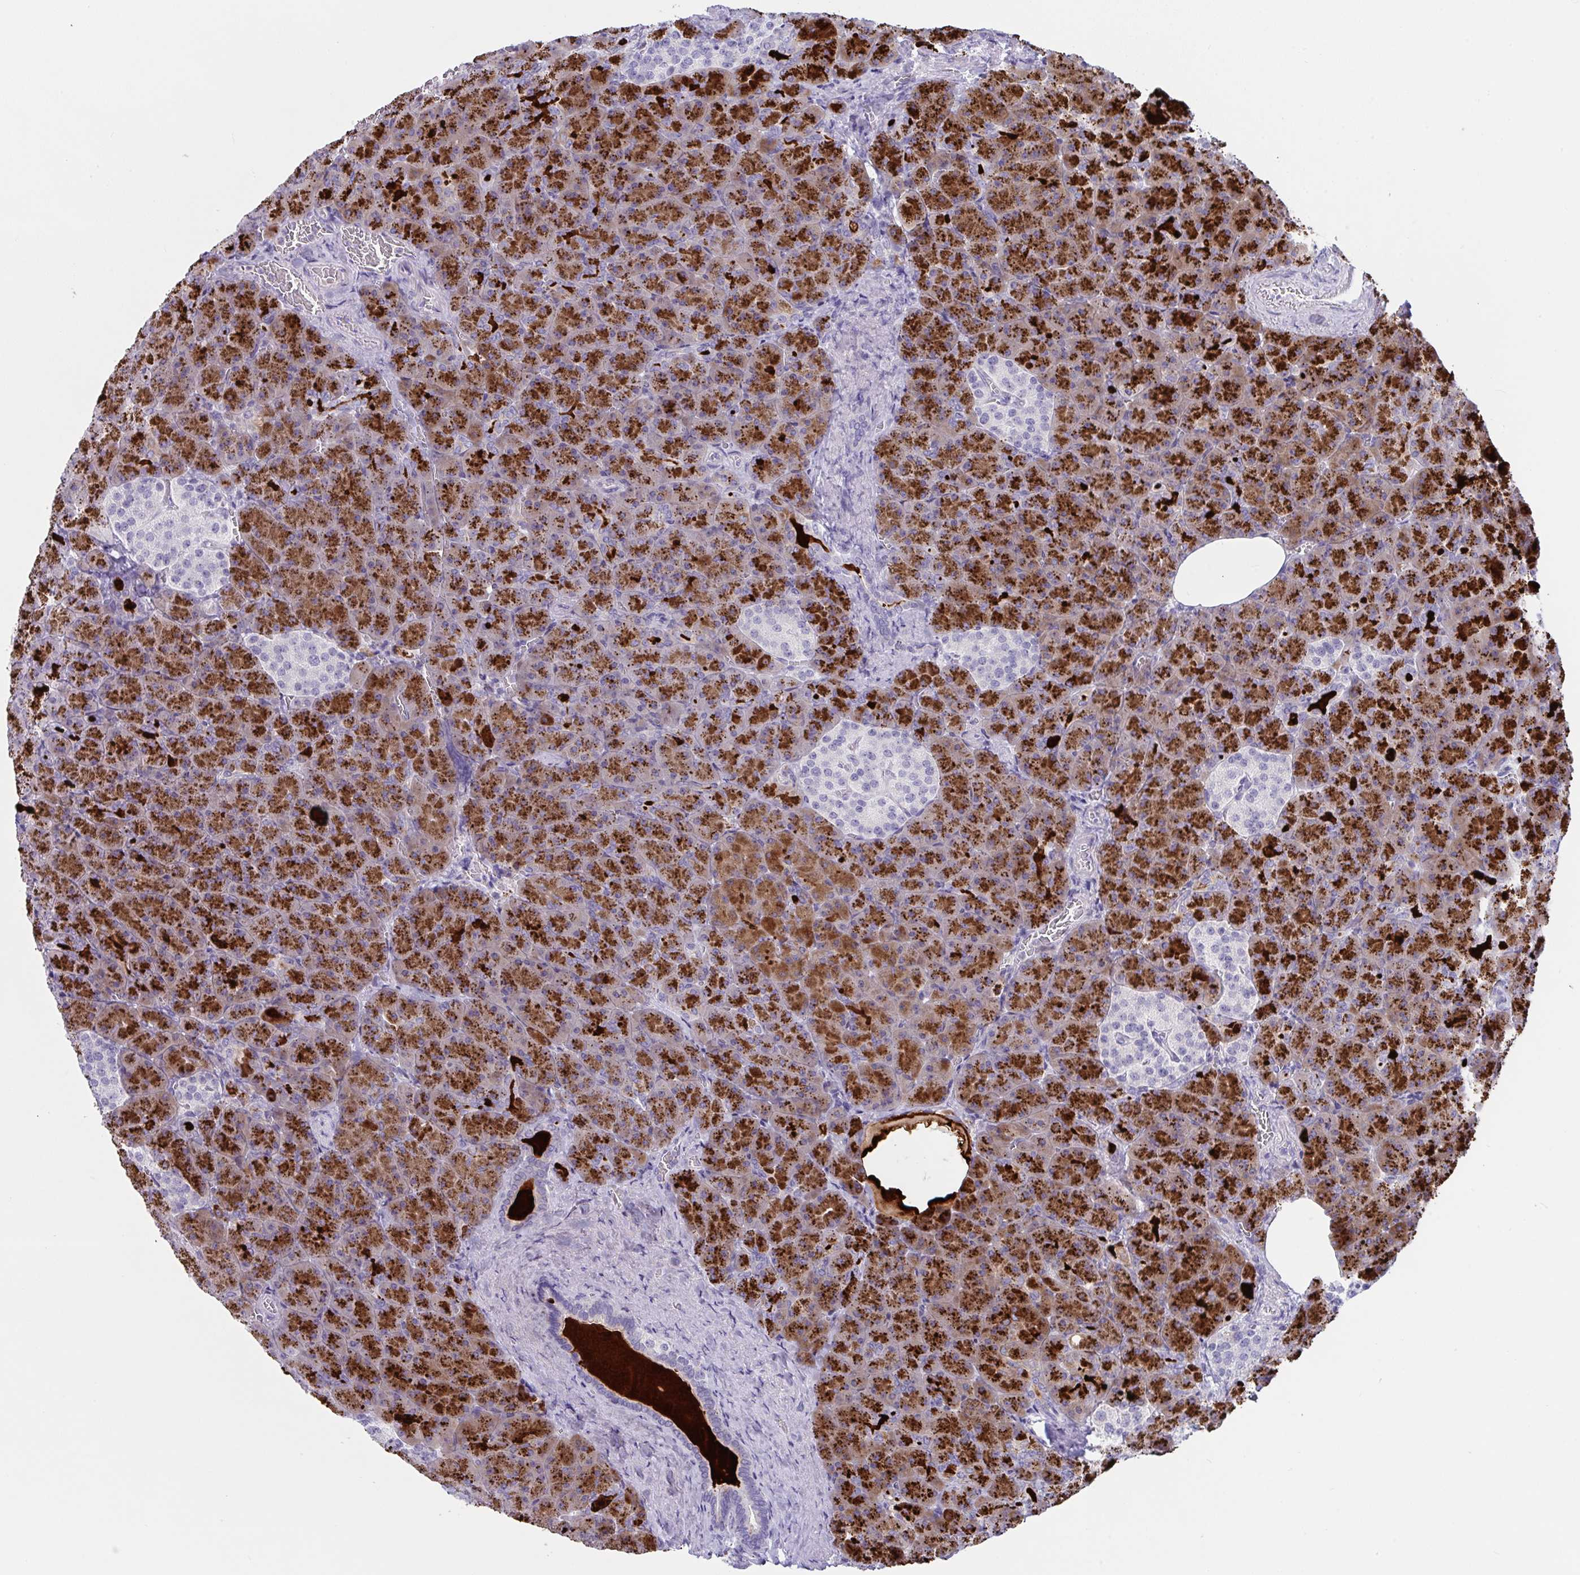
{"staining": {"intensity": "strong", "quantity": ">75%", "location": "cytoplasmic/membranous"}, "tissue": "pancreas", "cell_type": "Exocrine glandular cells", "image_type": "normal", "snomed": [{"axis": "morphology", "description": "Normal tissue, NOS"}, {"axis": "topography", "description": "Pancreas"}], "caption": "Strong cytoplasmic/membranous staining is identified in approximately >75% of exocrine glandular cells in unremarkable pancreas. The protein is stained brown, and the nuclei are stained in blue (DAB IHC with brightfield microscopy, high magnification).", "gene": "TANK", "patient": {"sex": "female", "age": 74}}